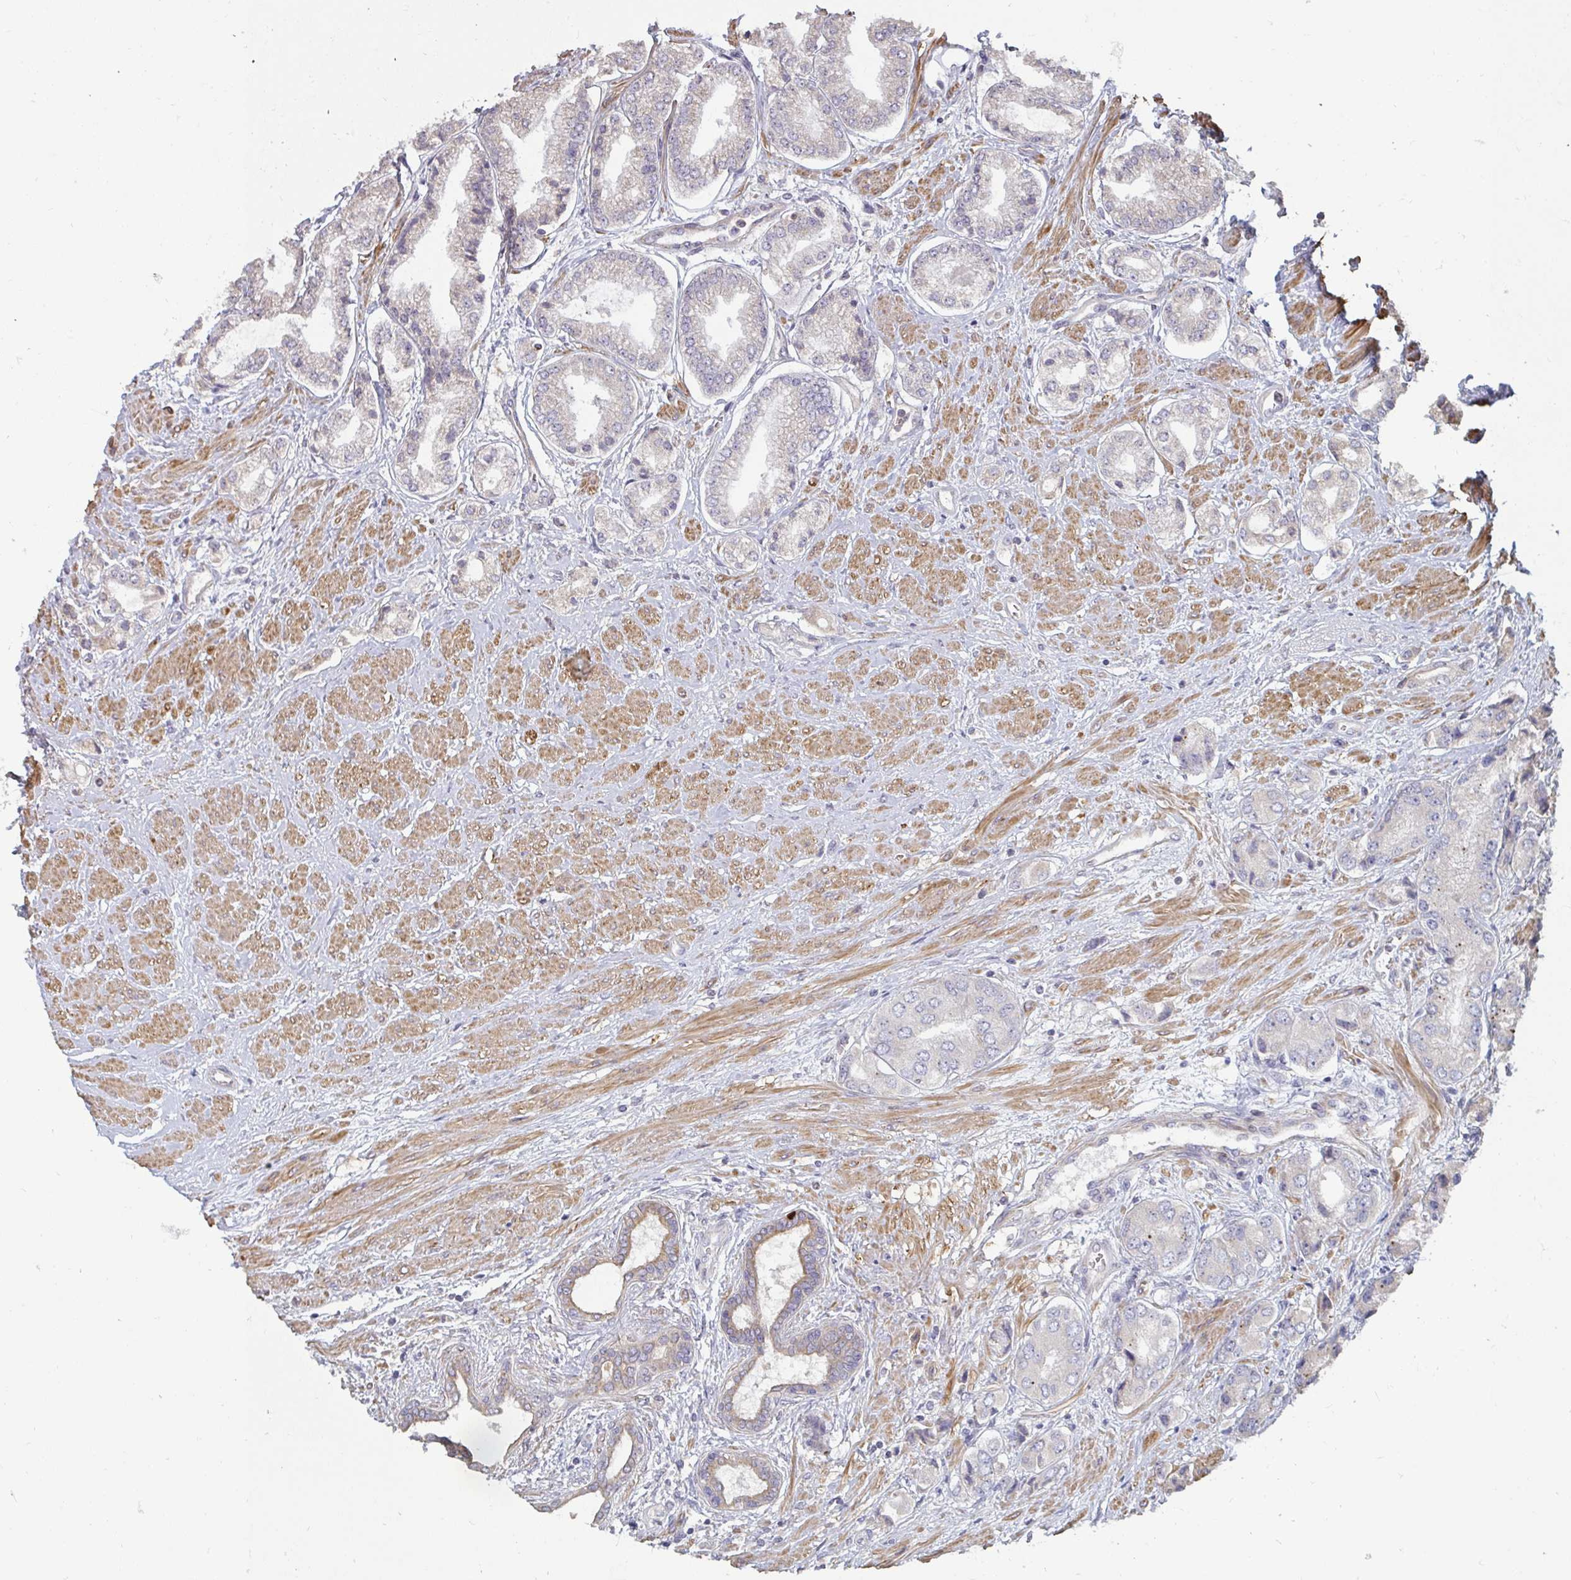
{"staining": {"intensity": "negative", "quantity": "none", "location": "none"}, "tissue": "prostate cancer", "cell_type": "Tumor cells", "image_type": "cancer", "snomed": [{"axis": "morphology", "description": "Adenocarcinoma, Low grade"}, {"axis": "topography", "description": "Prostate"}], "caption": "Immunohistochemical staining of prostate cancer demonstrates no significant positivity in tumor cells.", "gene": "ZFYVE28", "patient": {"sex": "male", "age": 69}}